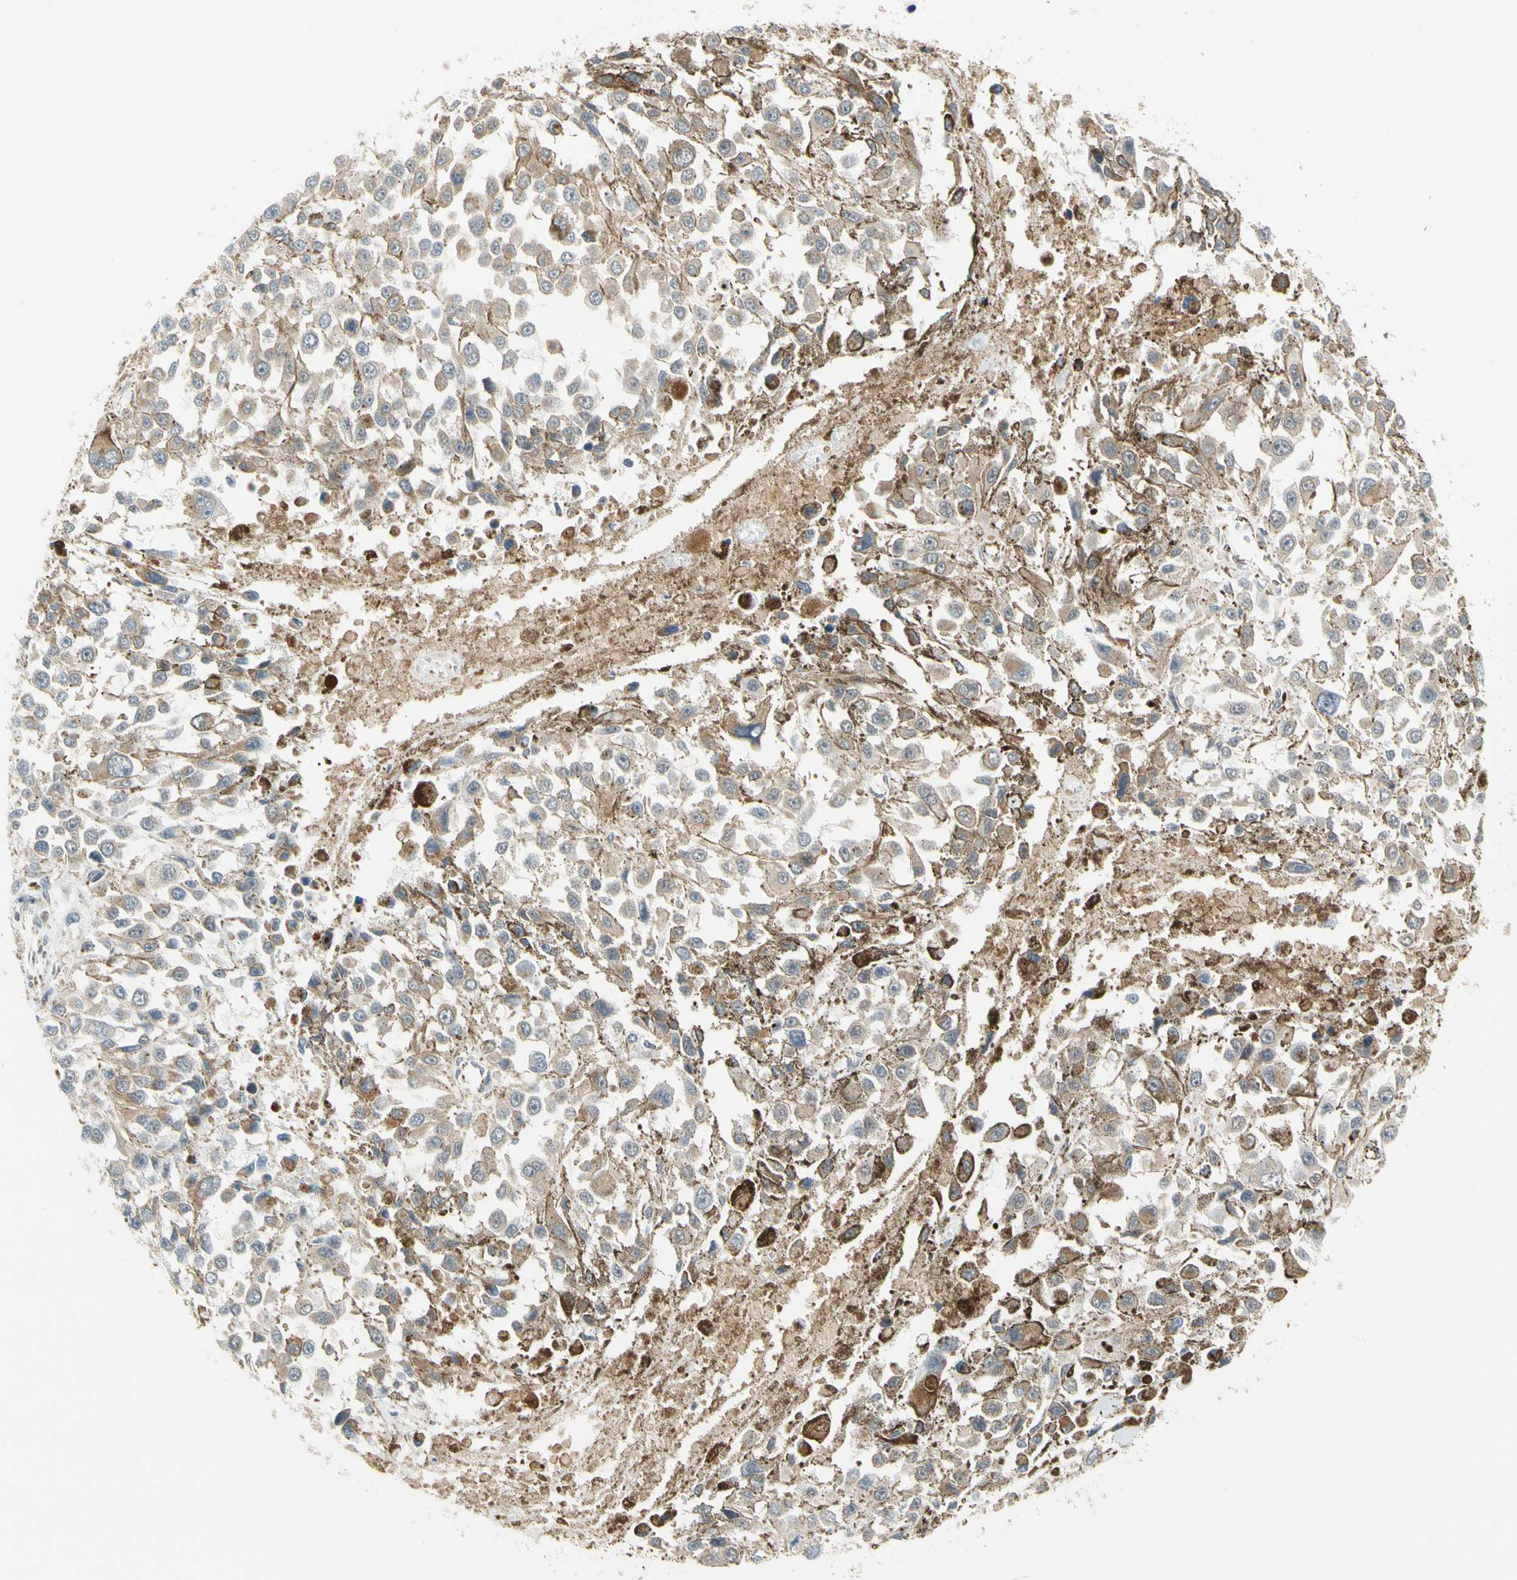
{"staining": {"intensity": "weak", "quantity": ">75%", "location": "cytoplasmic/membranous"}, "tissue": "melanoma", "cell_type": "Tumor cells", "image_type": "cancer", "snomed": [{"axis": "morphology", "description": "Malignant melanoma, Metastatic site"}, {"axis": "topography", "description": "Lymph node"}], "caption": "DAB (3,3'-diaminobenzidine) immunohistochemical staining of malignant melanoma (metastatic site) exhibits weak cytoplasmic/membranous protein staining in about >75% of tumor cells.", "gene": "SFXN3", "patient": {"sex": "male", "age": 59}}